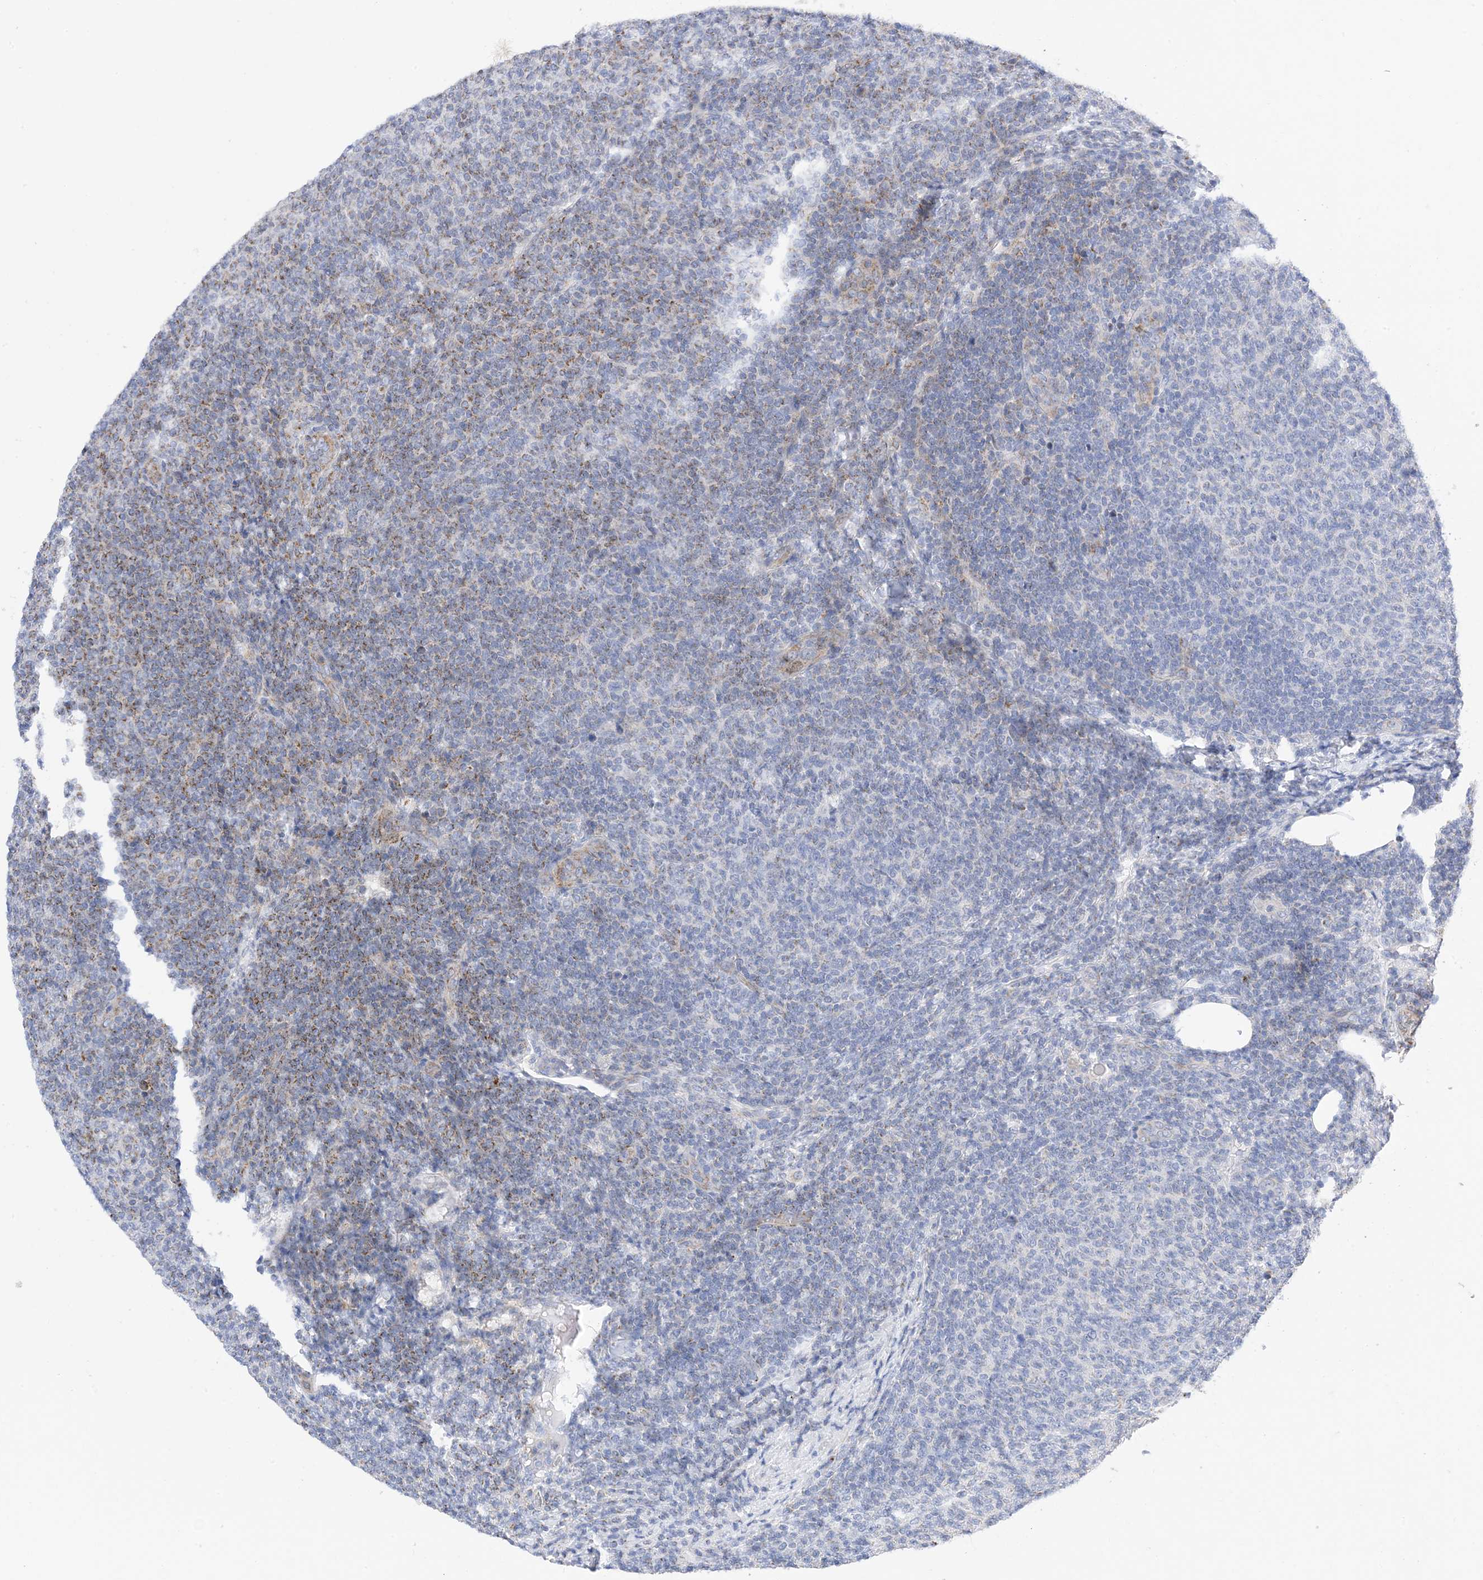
{"staining": {"intensity": "negative", "quantity": "none", "location": "none"}, "tissue": "lymphoma", "cell_type": "Tumor cells", "image_type": "cancer", "snomed": [{"axis": "morphology", "description": "Malignant lymphoma, non-Hodgkin's type, Low grade"}, {"axis": "topography", "description": "Lymph node"}], "caption": "Immunohistochemistry of human malignant lymphoma, non-Hodgkin's type (low-grade) reveals no expression in tumor cells.", "gene": "PLK4", "patient": {"sex": "male", "age": 66}}